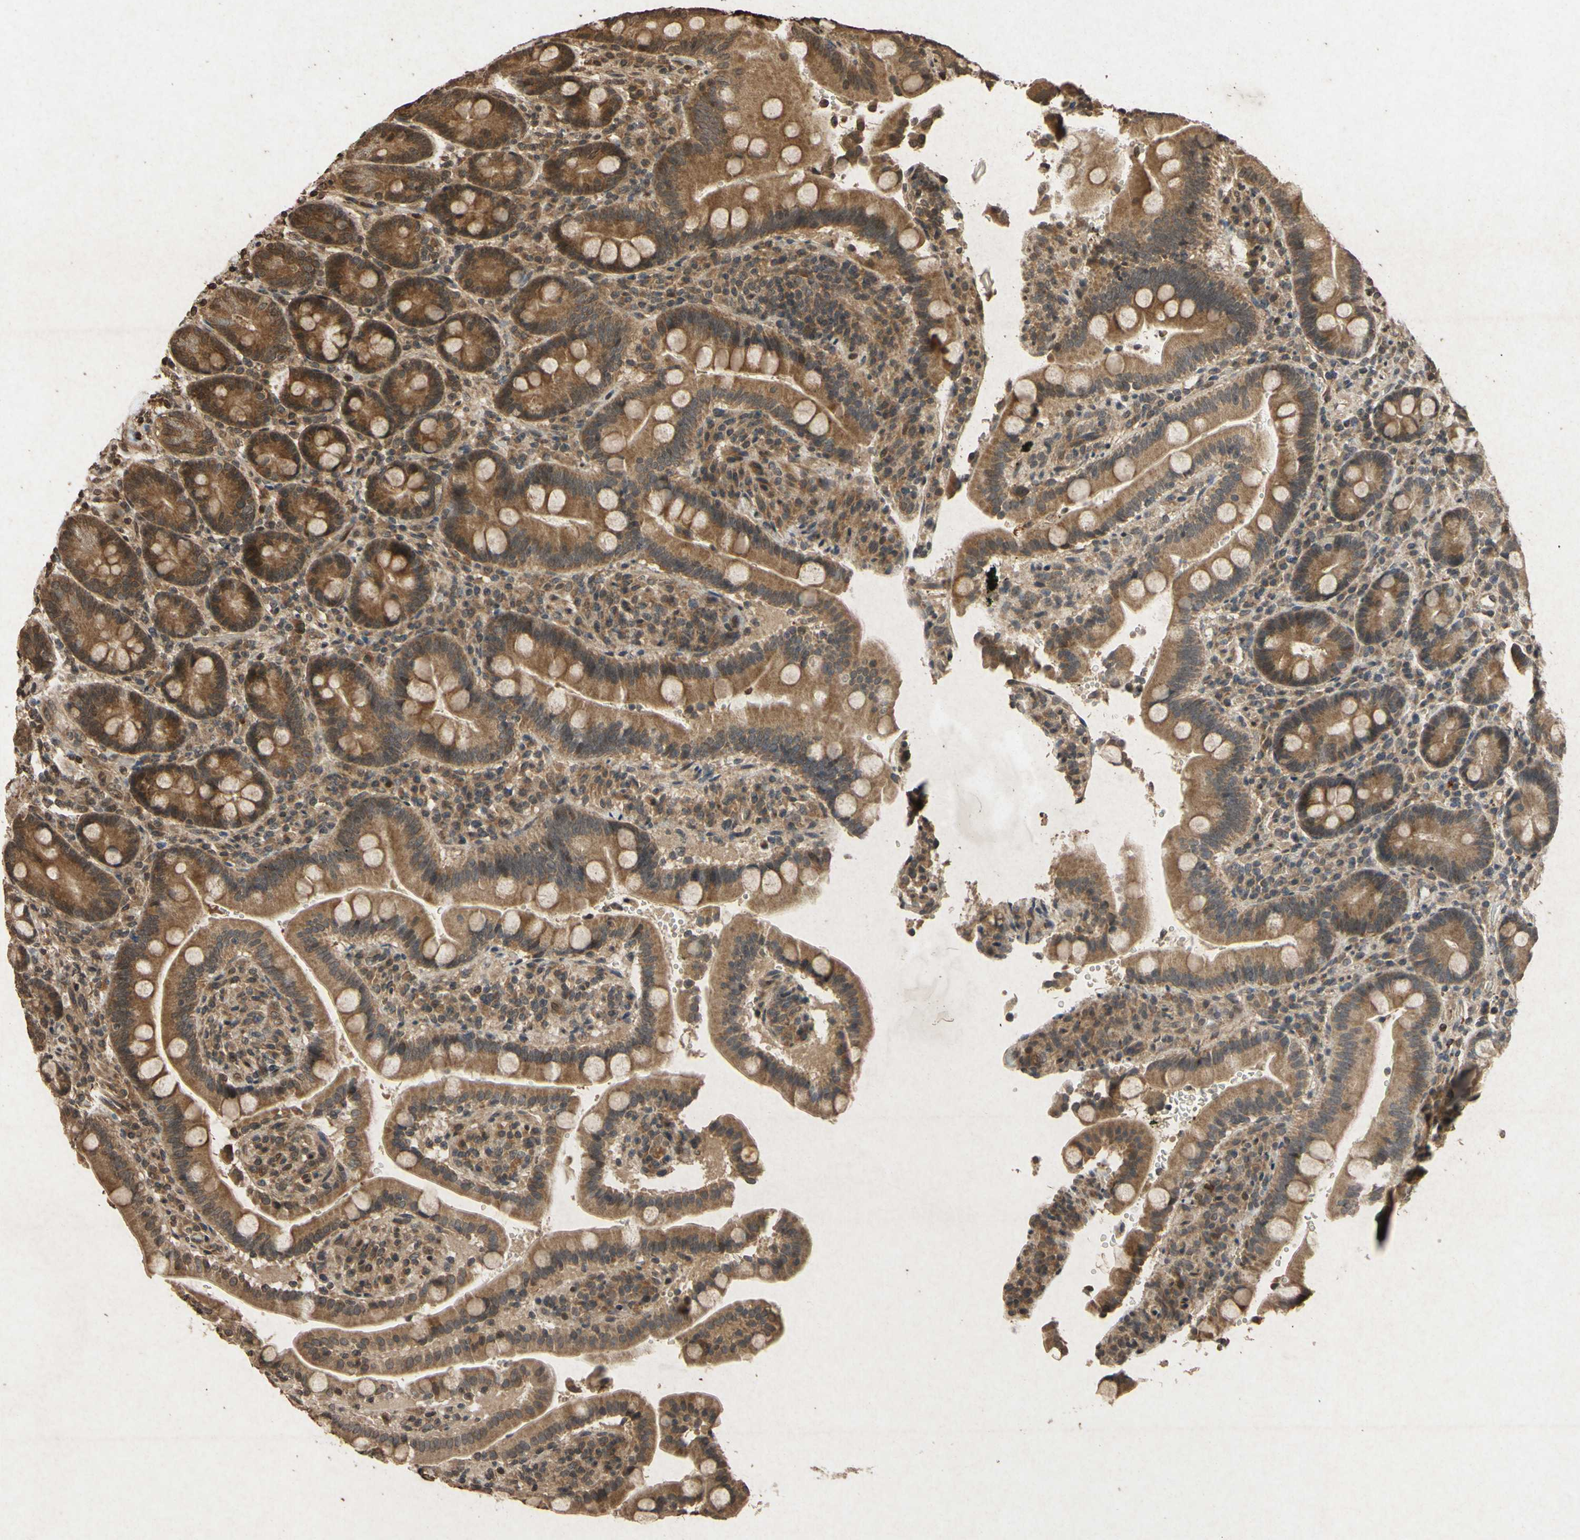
{"staining": {"intensity": "moderate", "quantity": ">75%", "location": "cytoplasmic/membranous"}, "tissue": "duodenum", "cell_type": "Glandular cells", "image_type": "normal", "snomed": [{"axis": "morphology", "description": "Normal tissue, NOS"}, {"axis": "topography", "description": "Small intestine, NOS"}], "caption": "This histopathology image shows immunohistochemistry (IHC) staining of unremarkable duodenum, with medium moderate cytoplasmic/membranous expression in about >75% of glandular cells.", "gene": "ATP6V1H", "patient": {"sex": "female", "age": 71}}